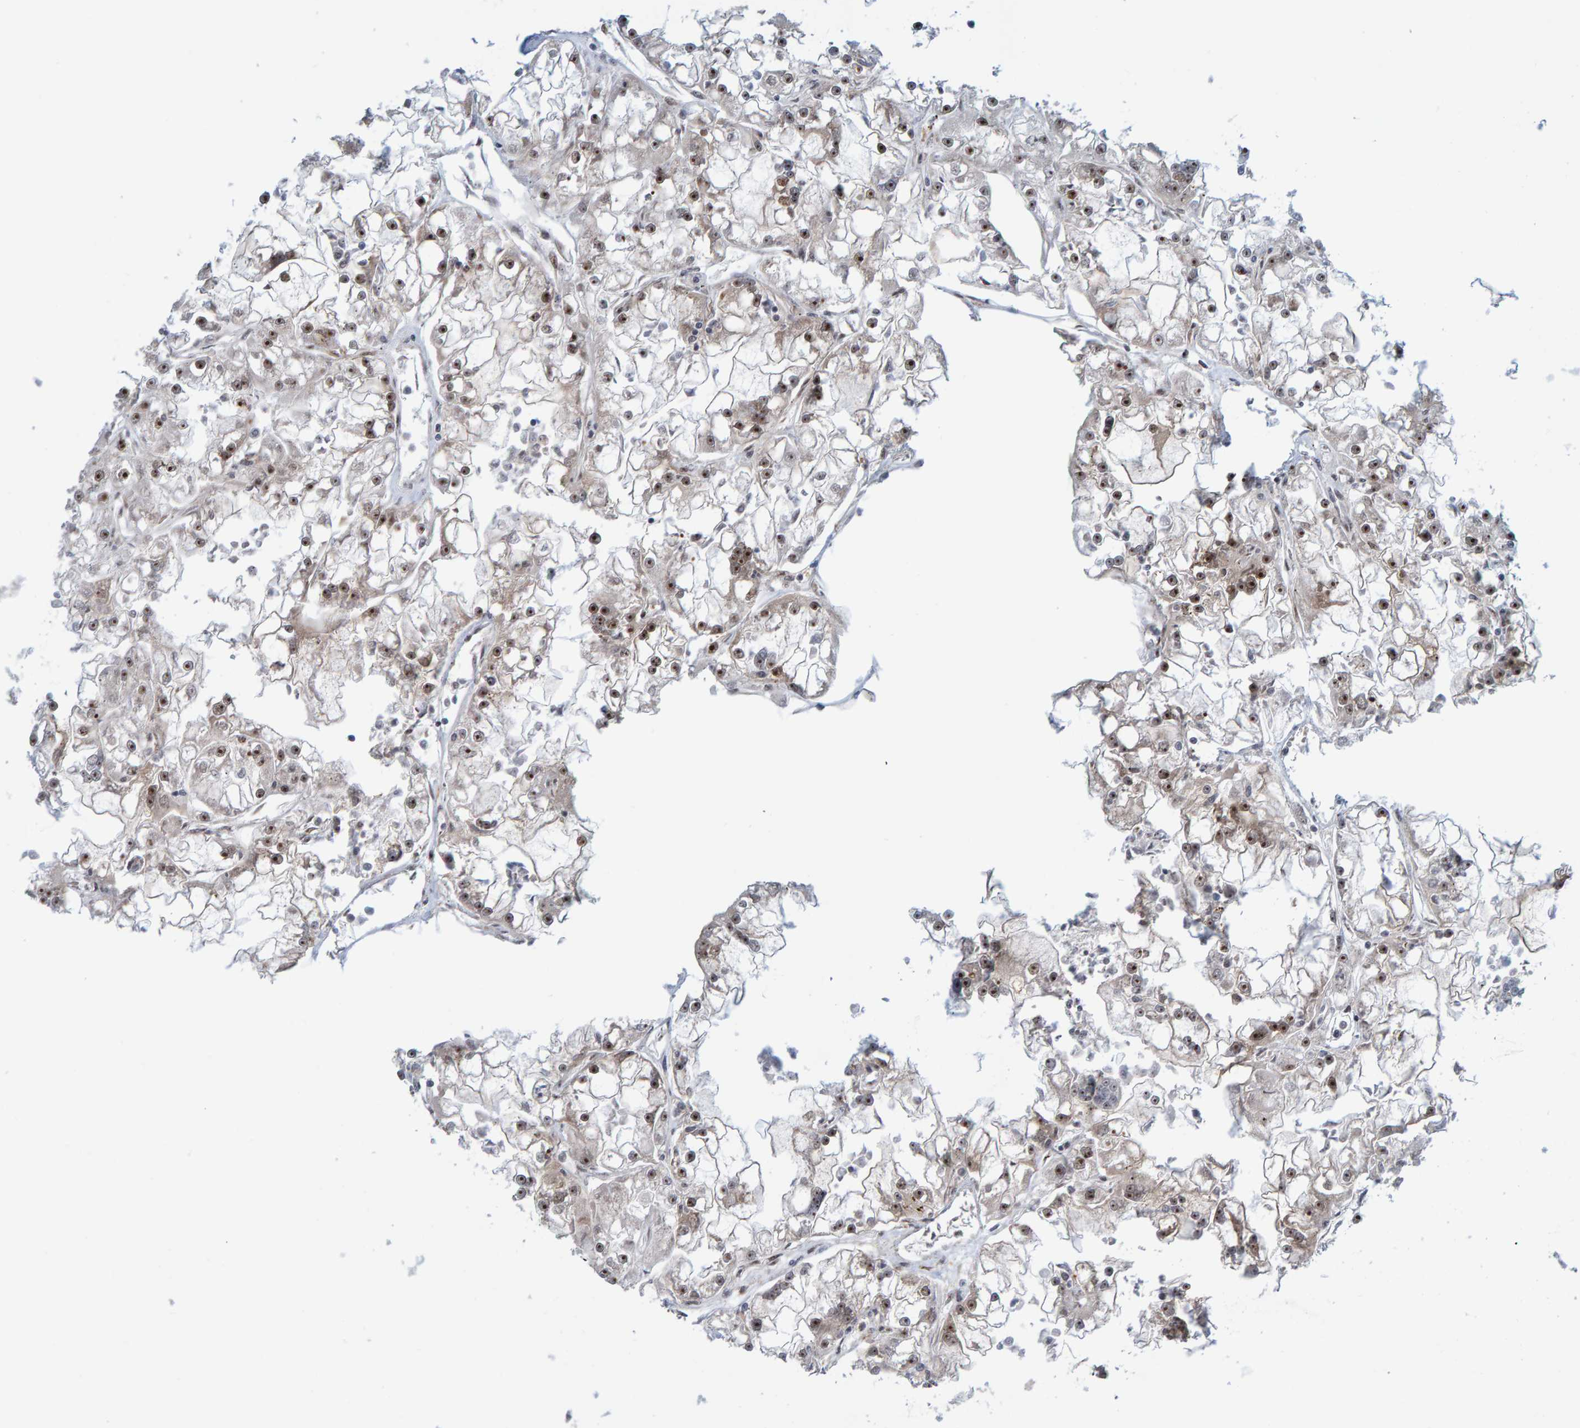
{"staining": {"intensity": "moderate", "quantity": ">75%", "location": "nuclear"}, "tissue": "renal cancer", "cell_type": "Tumor cells", "image_type": "cancer", "snomed": [{"axis": "morphology", "description": "Adenocarcinoma, NOS"}, {"axis": "topography", "description": "Kidney"}], "caption": "About >75% of tumor cells in renal cancer exhibit moderate nuclear protein expression as visualized by brown immunohistochemical staining.", "gene": "ZNF366", "patient": {"sex": "female", "age": 52}}